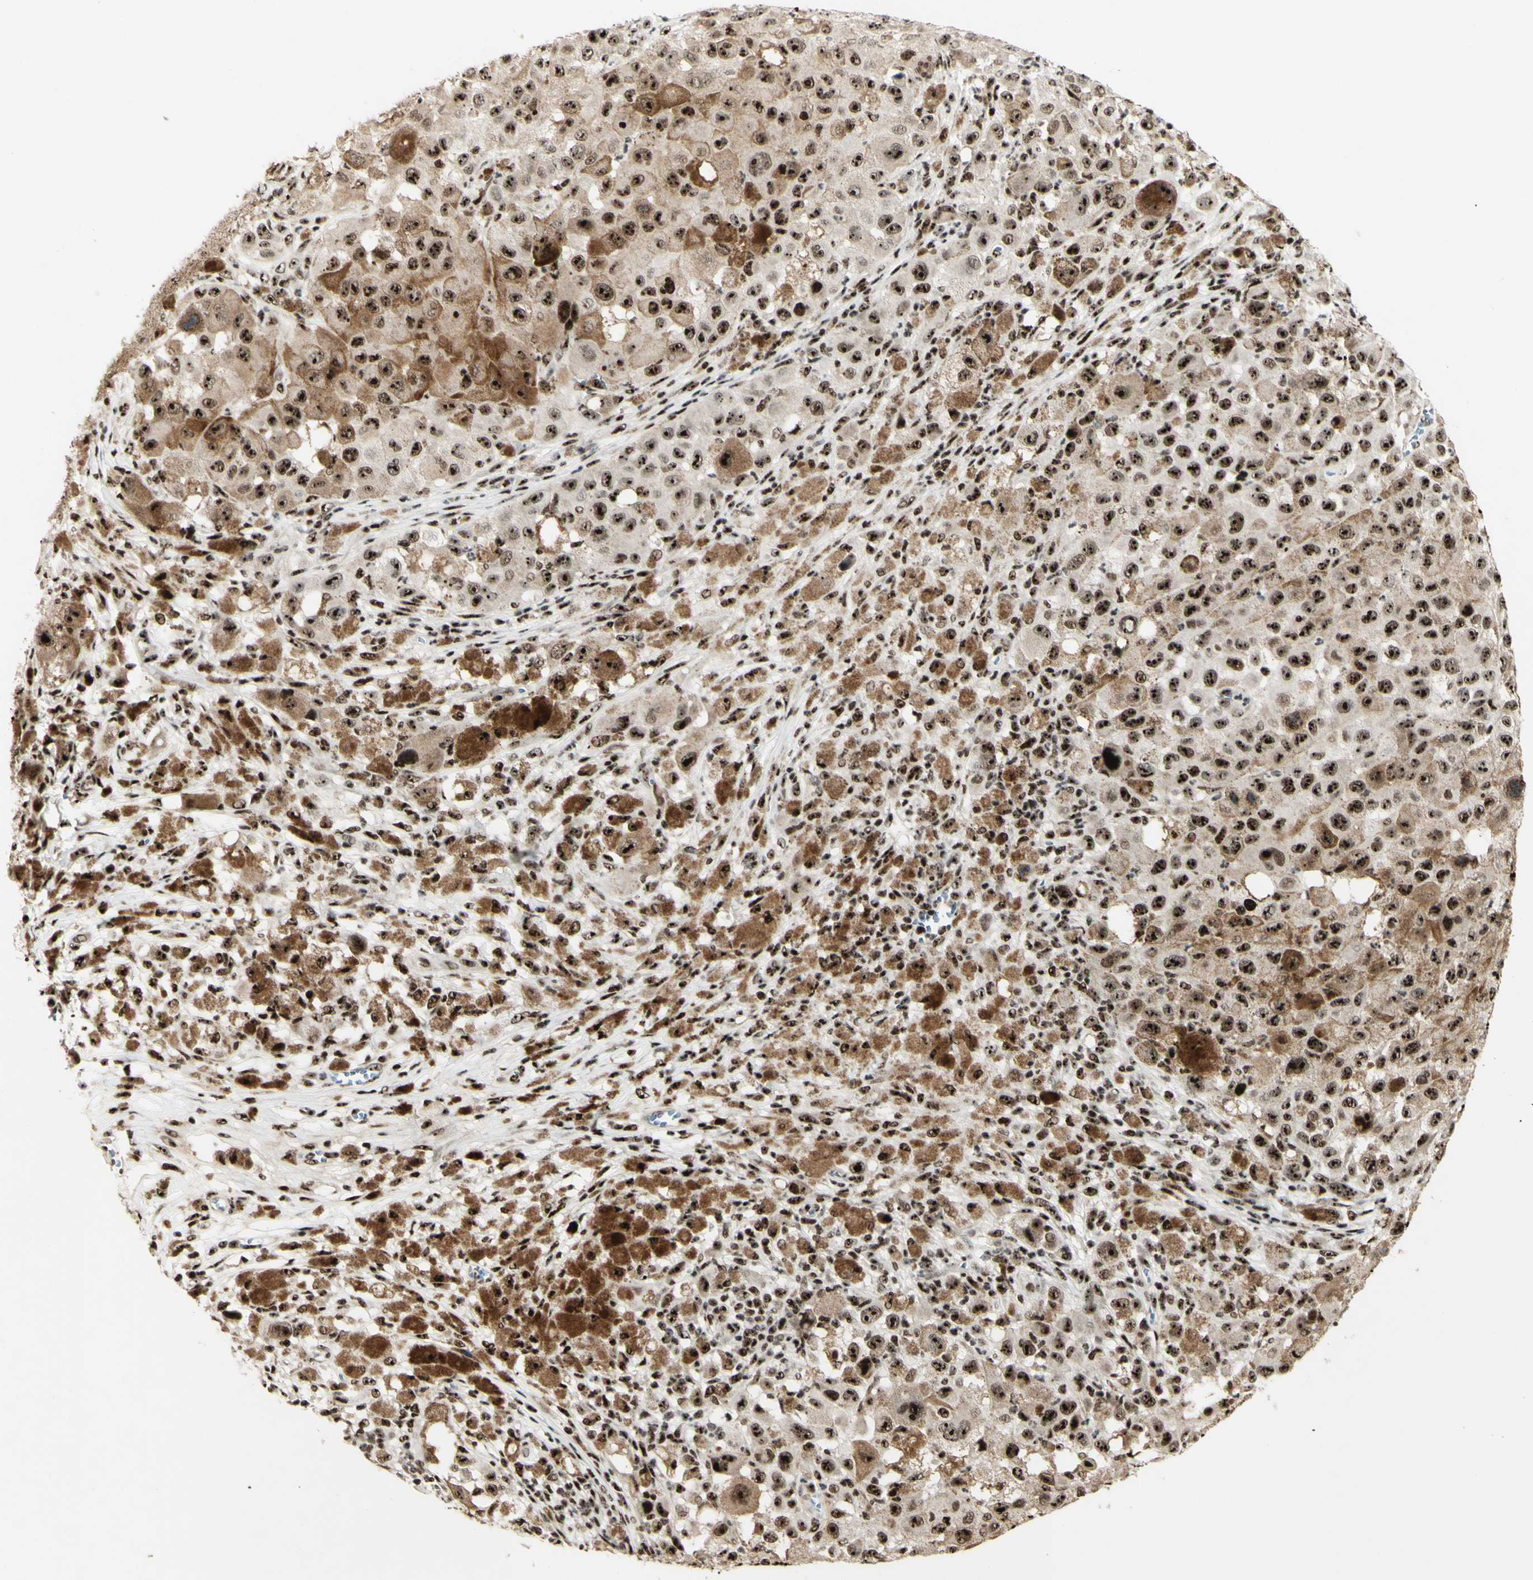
{"staining": {"intensity": "strong", "quantity": ">75%", "location": "cytoplasmic/membranous,nuclear"}, "tissue": "melanoma", "cell_type": "Tumor cells", "image_type": "cancer", "snomed": [{"axis": "morphology", "description": "Malignant melanoma, NOS"}, {"axis": "topography", "description": "Skin"}], "caption": "Malignant melanoma stained with a brown dye reveals strong cytoplasmic/membranous and nuclear positive expression in about >75% of tumor cells.", "gene": "DHX9", "patient": {"sex": "male", "age": 96}}